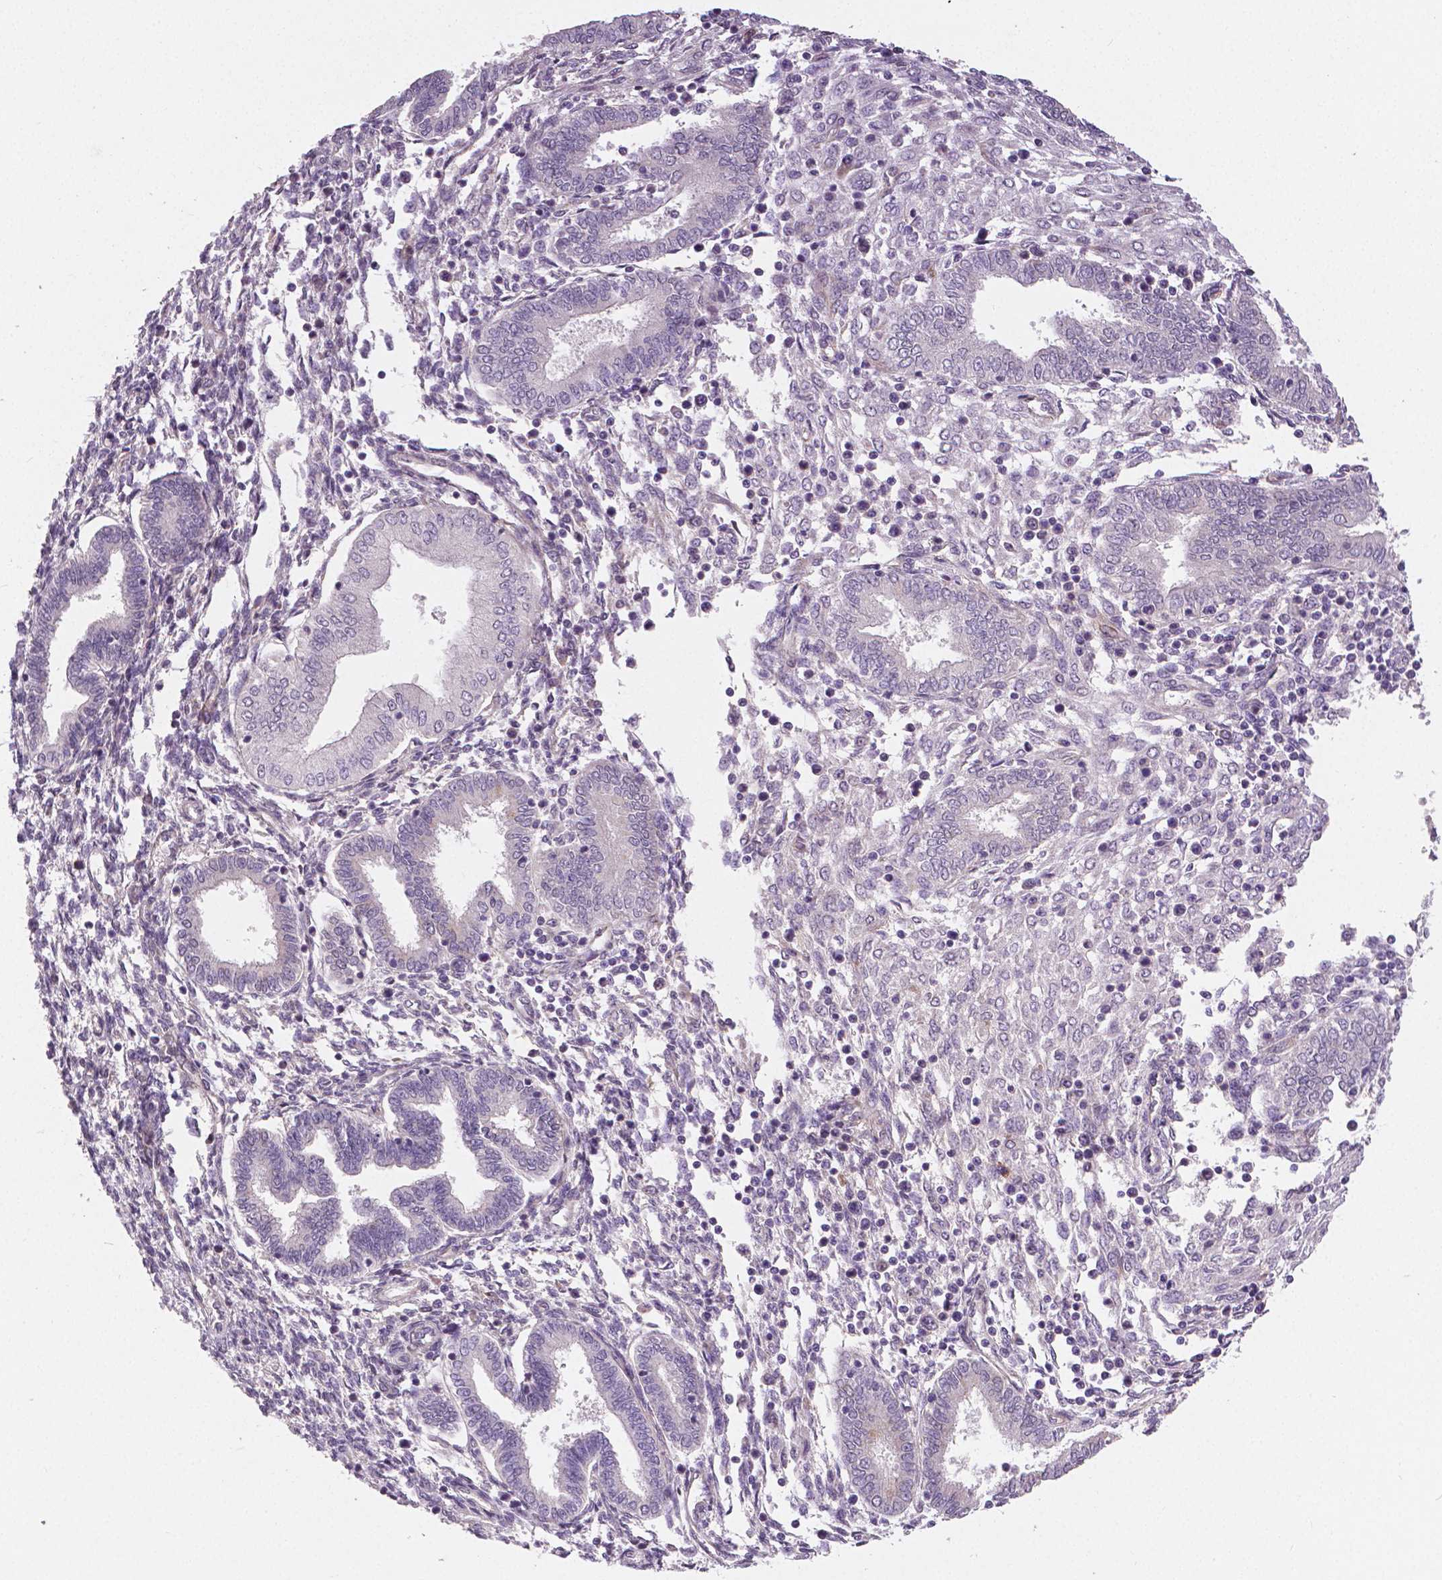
{"staining": {"intensity": "negative", "quantity": "none", "location": "none"}, "tissue": "endometrium", "cell_type": "Cells in endometrial stroma", "image_type": "normal", "snomed": [{"axis": "morphology", "description": "Normal tissue, NOS"}, {"axis": "topography", "description": "Endometrium"}], "caption": "Cells in endometrial stroma are negative for protein expression in normal human endometrium. (DAB (3,3'-diaminobenzidine) immunohistochemistry (IHC), high magnification).", "gene": "FLT1", "patient": {"sex": "female", "age": 42}}